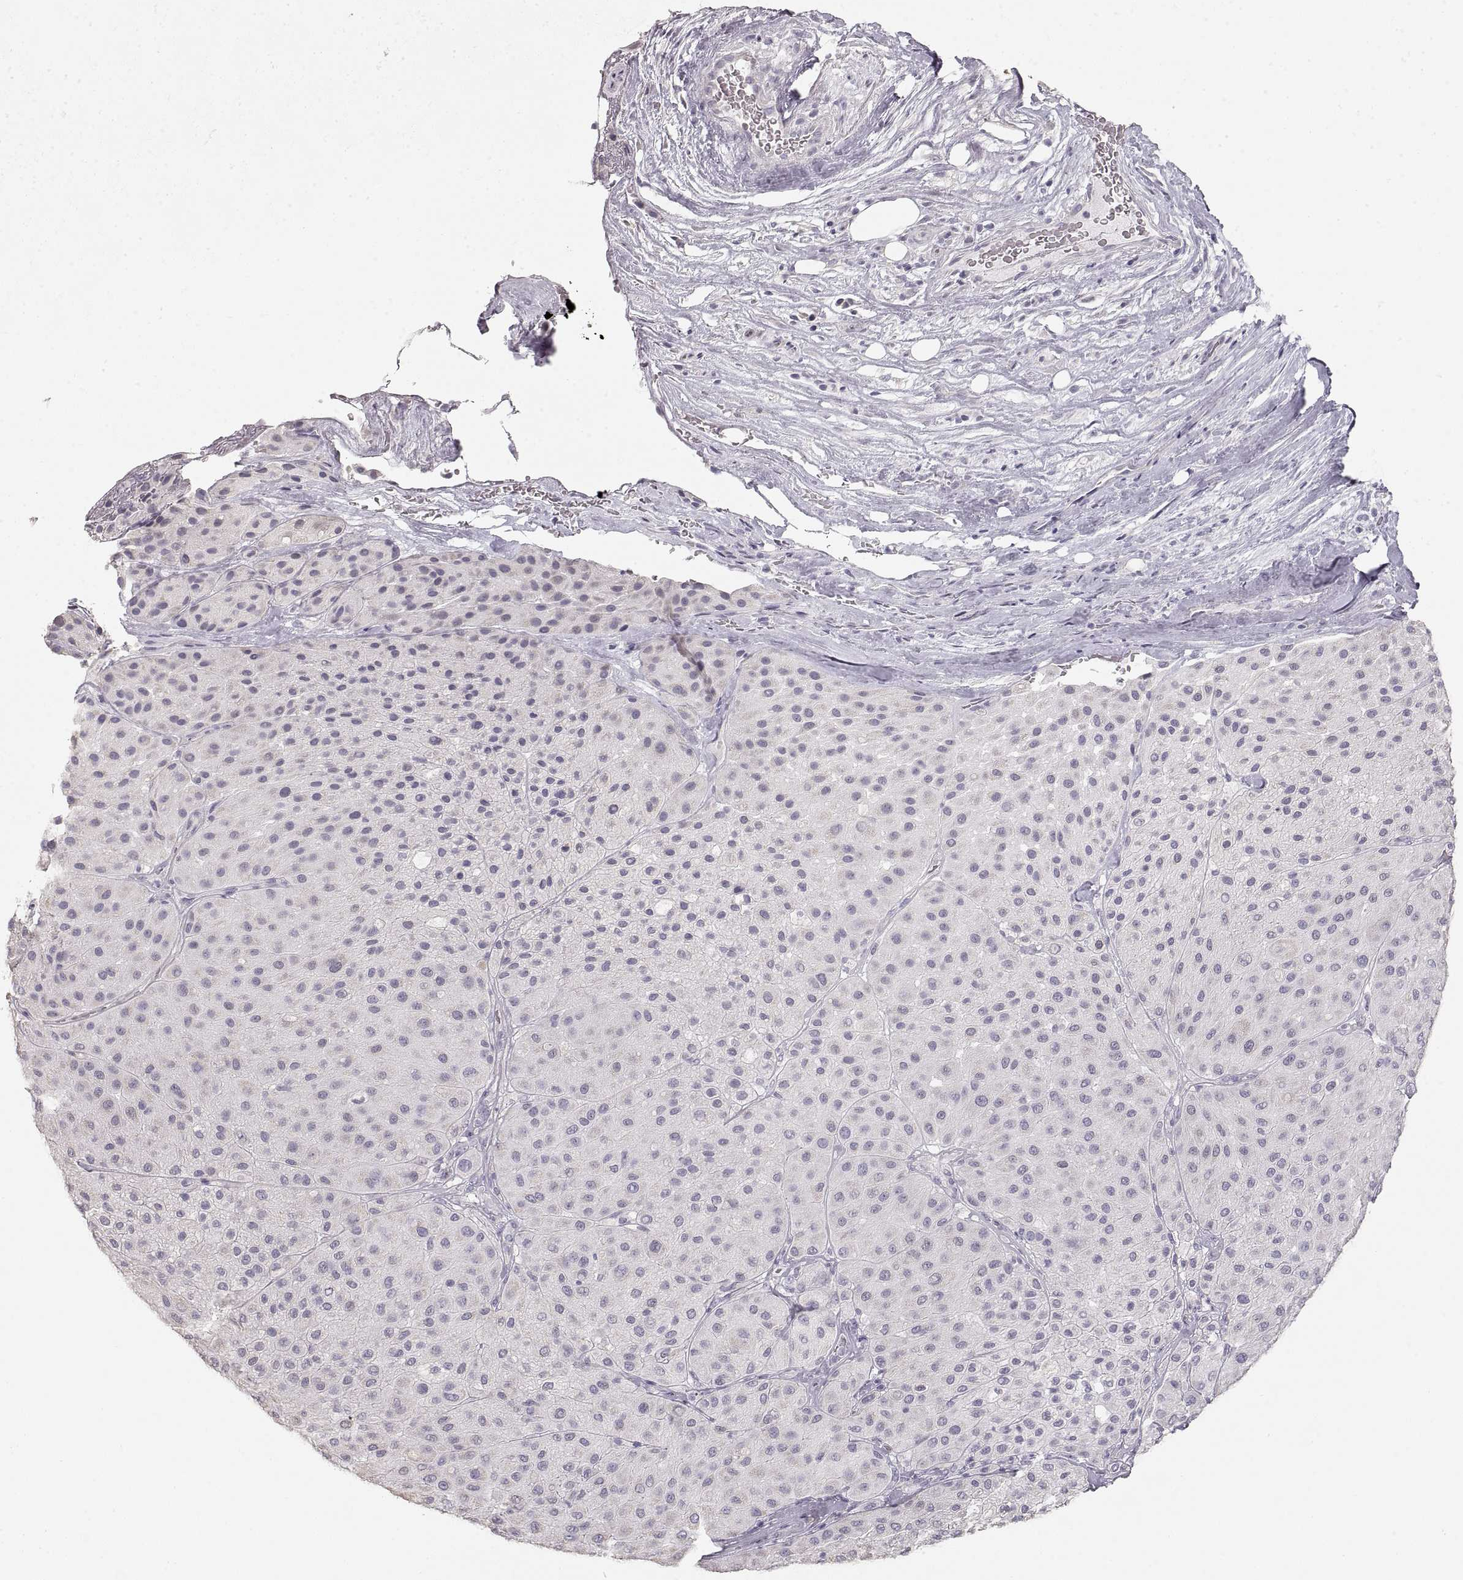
{"staining": {"intensity": "negative", "quantity": "none", "location": "none"}, "tissue": "melanoma", "cell_type": "Tumor cells", "image_type": "cancer", "snomed": [{"axis": "morphology", "description": "Malignant melanoma, Metastatic site"}, {"axis": "topography", "description": "Smooth muscle"}], "caption": "An IHC photomicrograph of melanoma is shown. There is no staining in tumor cells of melanoma. (DAB (3,3'-diaminobenzidine) IHC, high magnification).", "gene": "ZP3", "patient": {"sex": "male", "age": 41}}